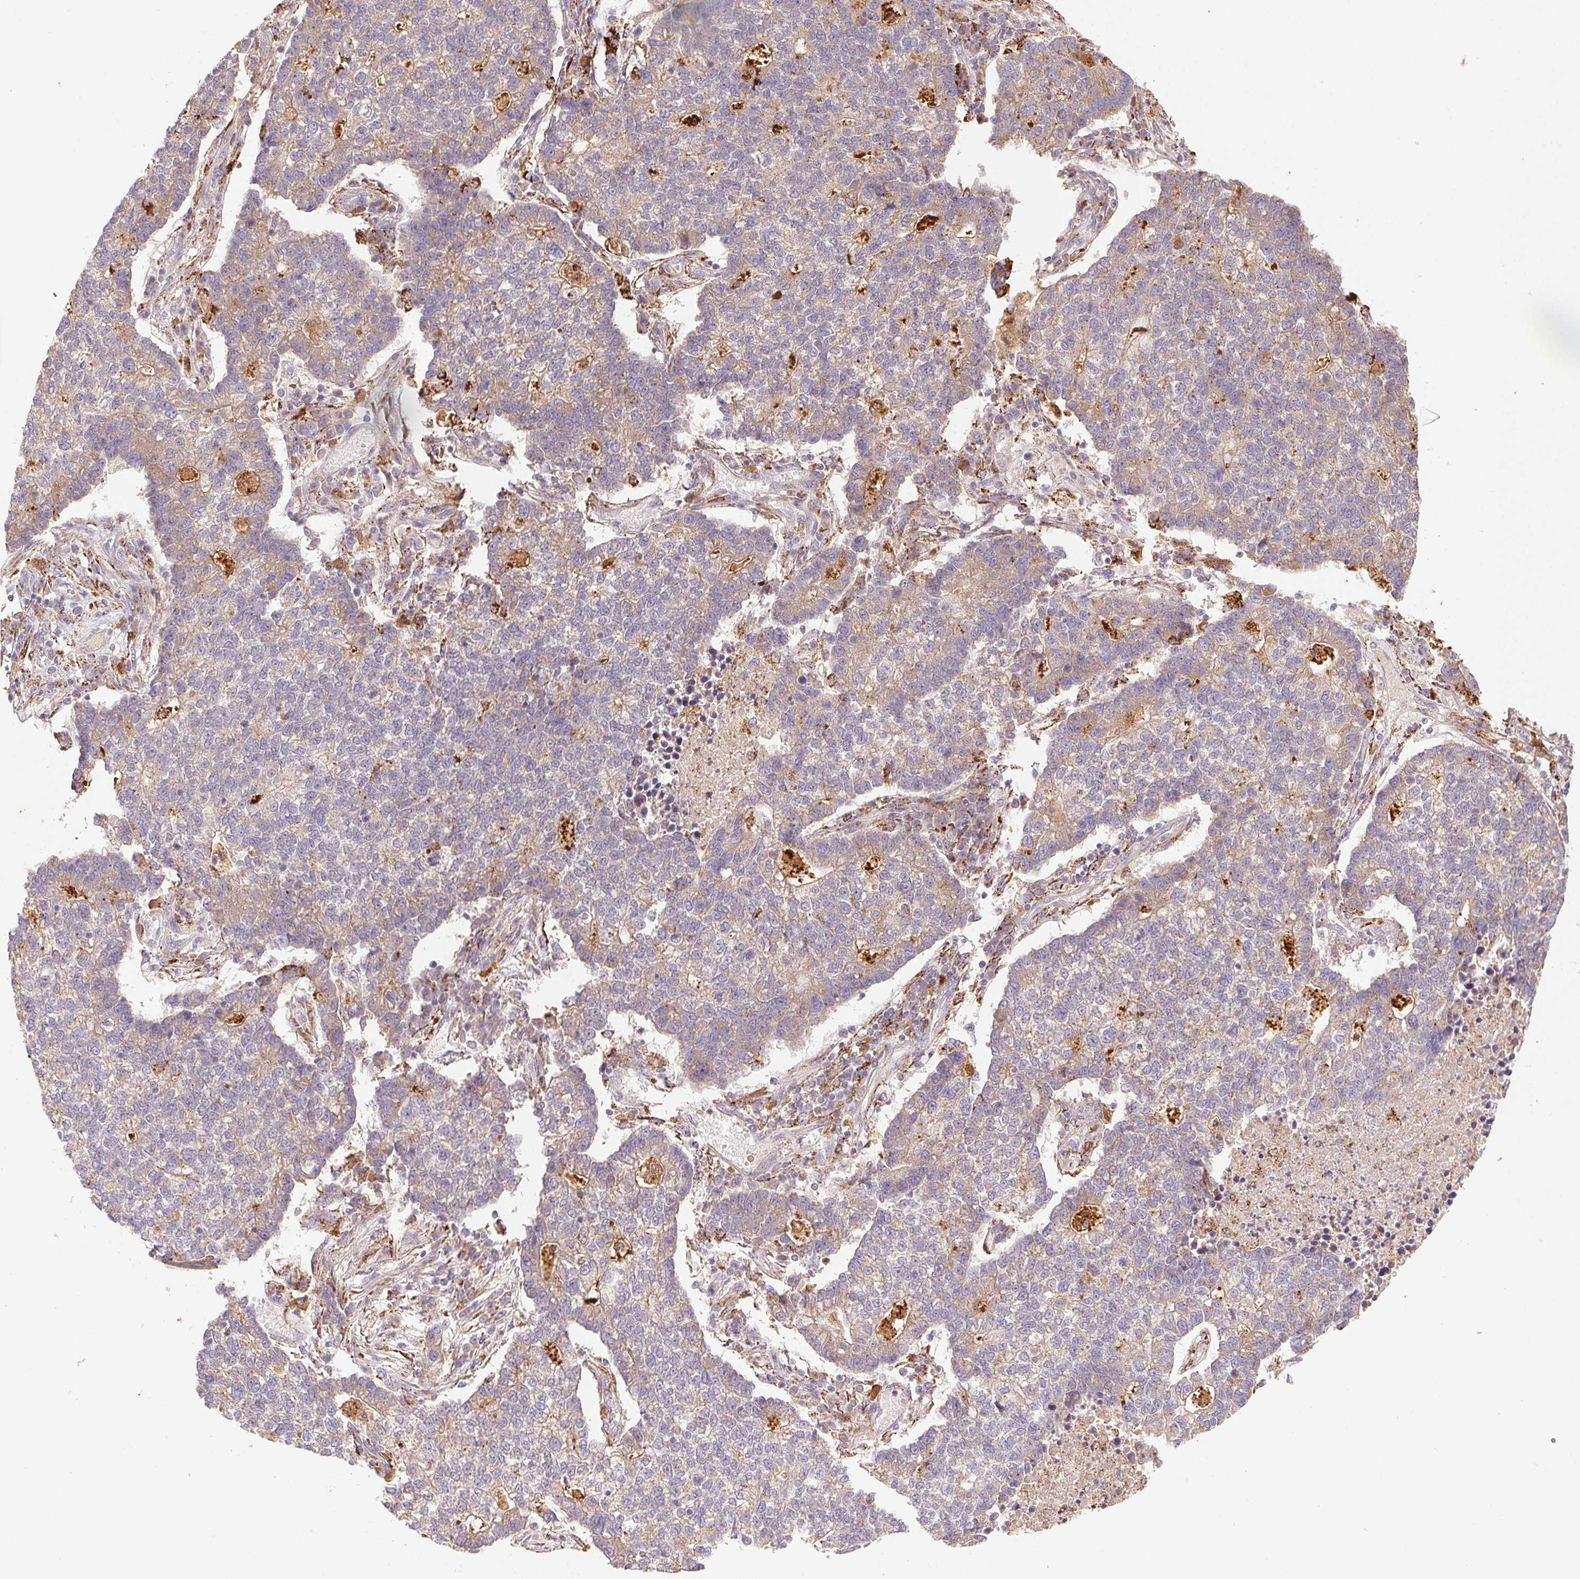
{"staining": {"intensity": "negative", "quantity": "none", "location": "none"}, "tissue": "lung cancer", "cell_type": "Tumor cells", "image_type": "cancer", "snomed": [{"axis": "morphology", "description": "Adenocarcinoma, NOS"}, {"axis": "topography", "description": "Lung"}], "caption": "This is a photomicrograph of IHC staining of lung adenocarcinoma, which shows no staining in tumor cells. The staining was performed using DAB to visualize the protein expression in brown, while the nuclei were stained in blue with hematoxylin (Magnification: 20x).", "gene": "FNBP1L", "patient": {"sex": "male", "age": 57}}